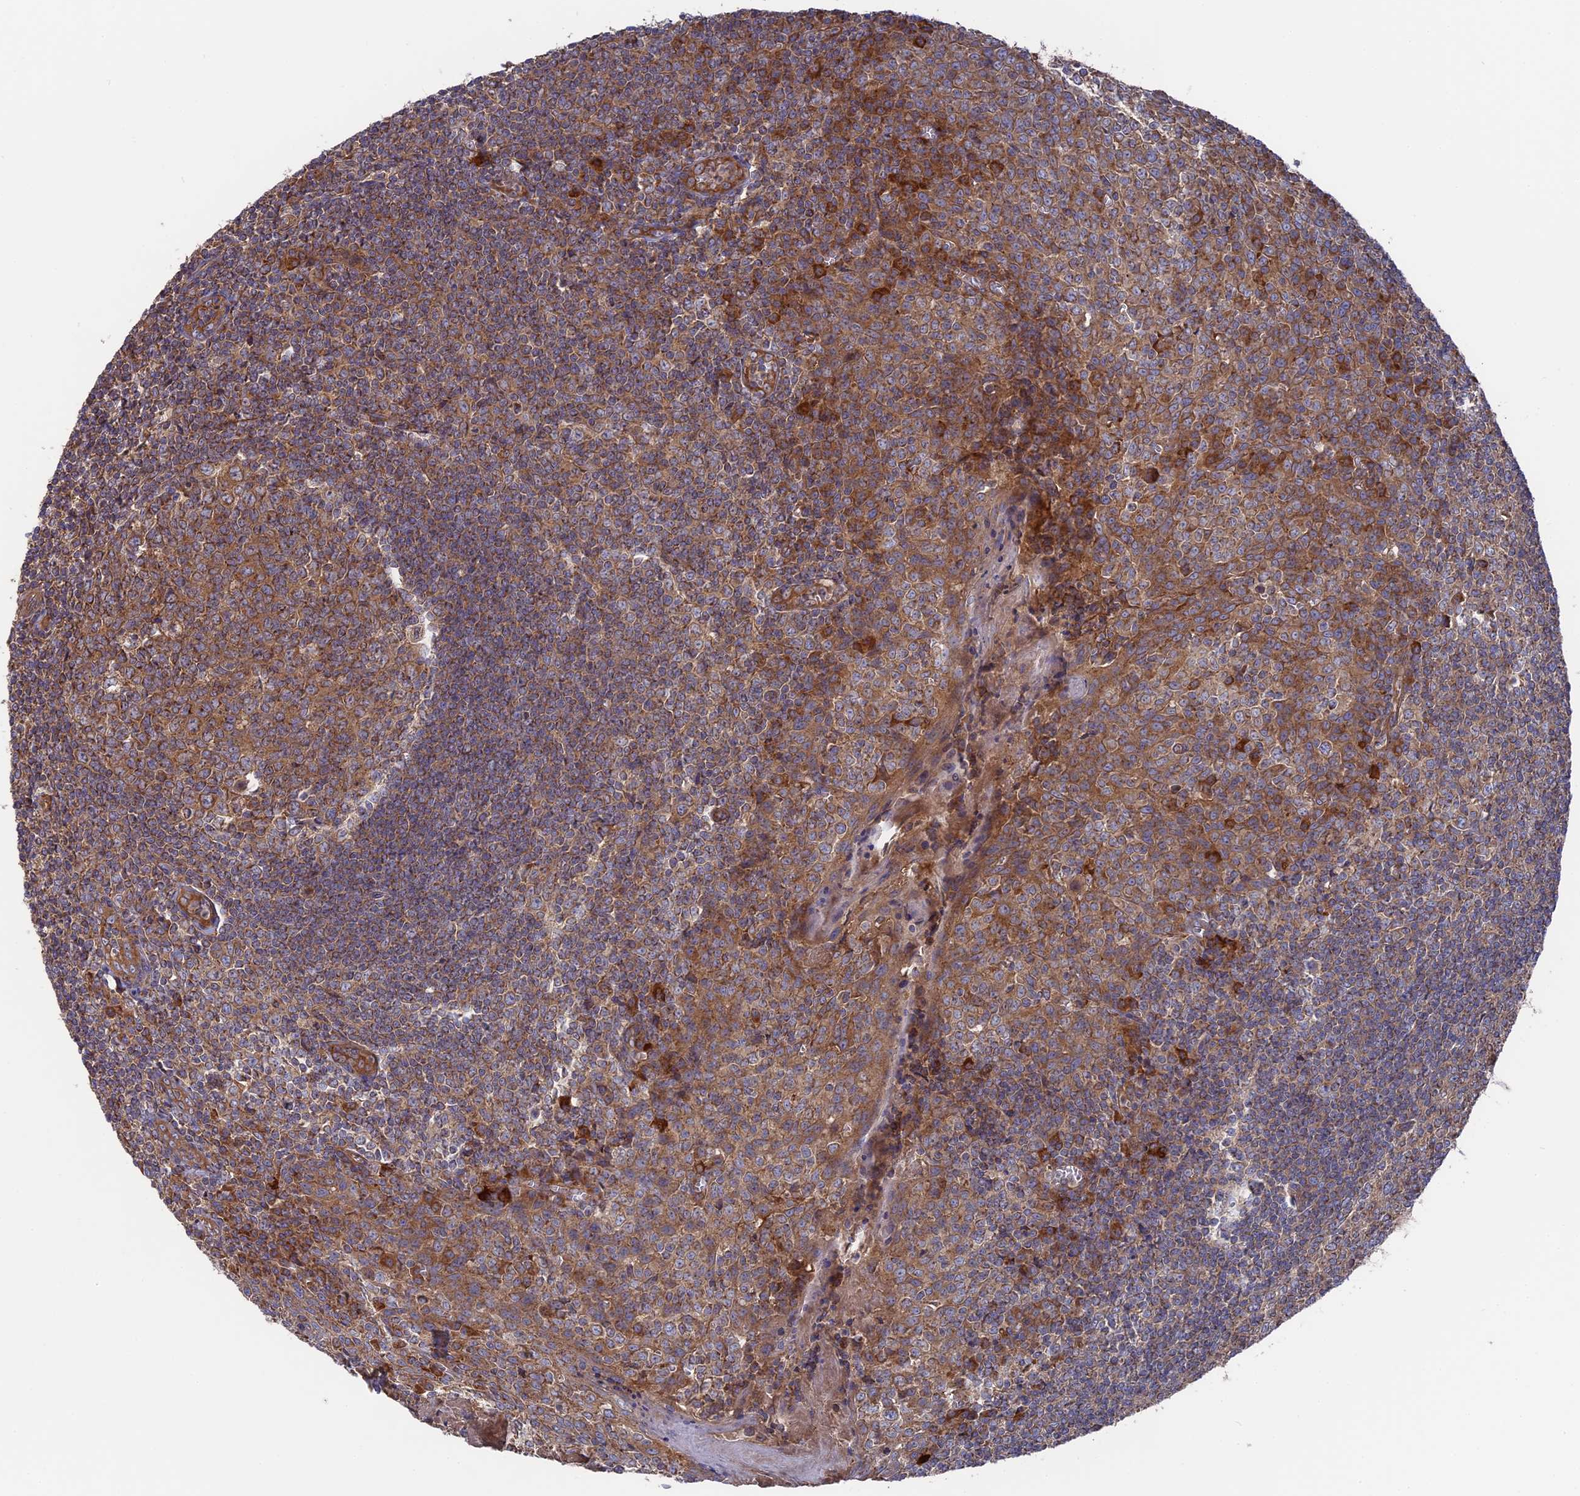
{"staining": {"intensity": "moderate", "quantity": ">75%", "location": "cytoplasmic/membranous"}, "tissue": "tonsil", "cell_type": "Germinal center cells", "image_type": "normal", "snomed": [{"axis": "morphology", "description": "Normal tissue, NOS"}, {"axis": "topography", "description": "Tonsil"}], "caption": "Immunohistochemical staining of benign human tonsil displays medium levels of moderate cytoplasmic/membranous staining in about >75% of germinal center cells. Nuclei are stained in blue.", "gene": "TELO2", "patient": {"sex": "male", "age": 27}}